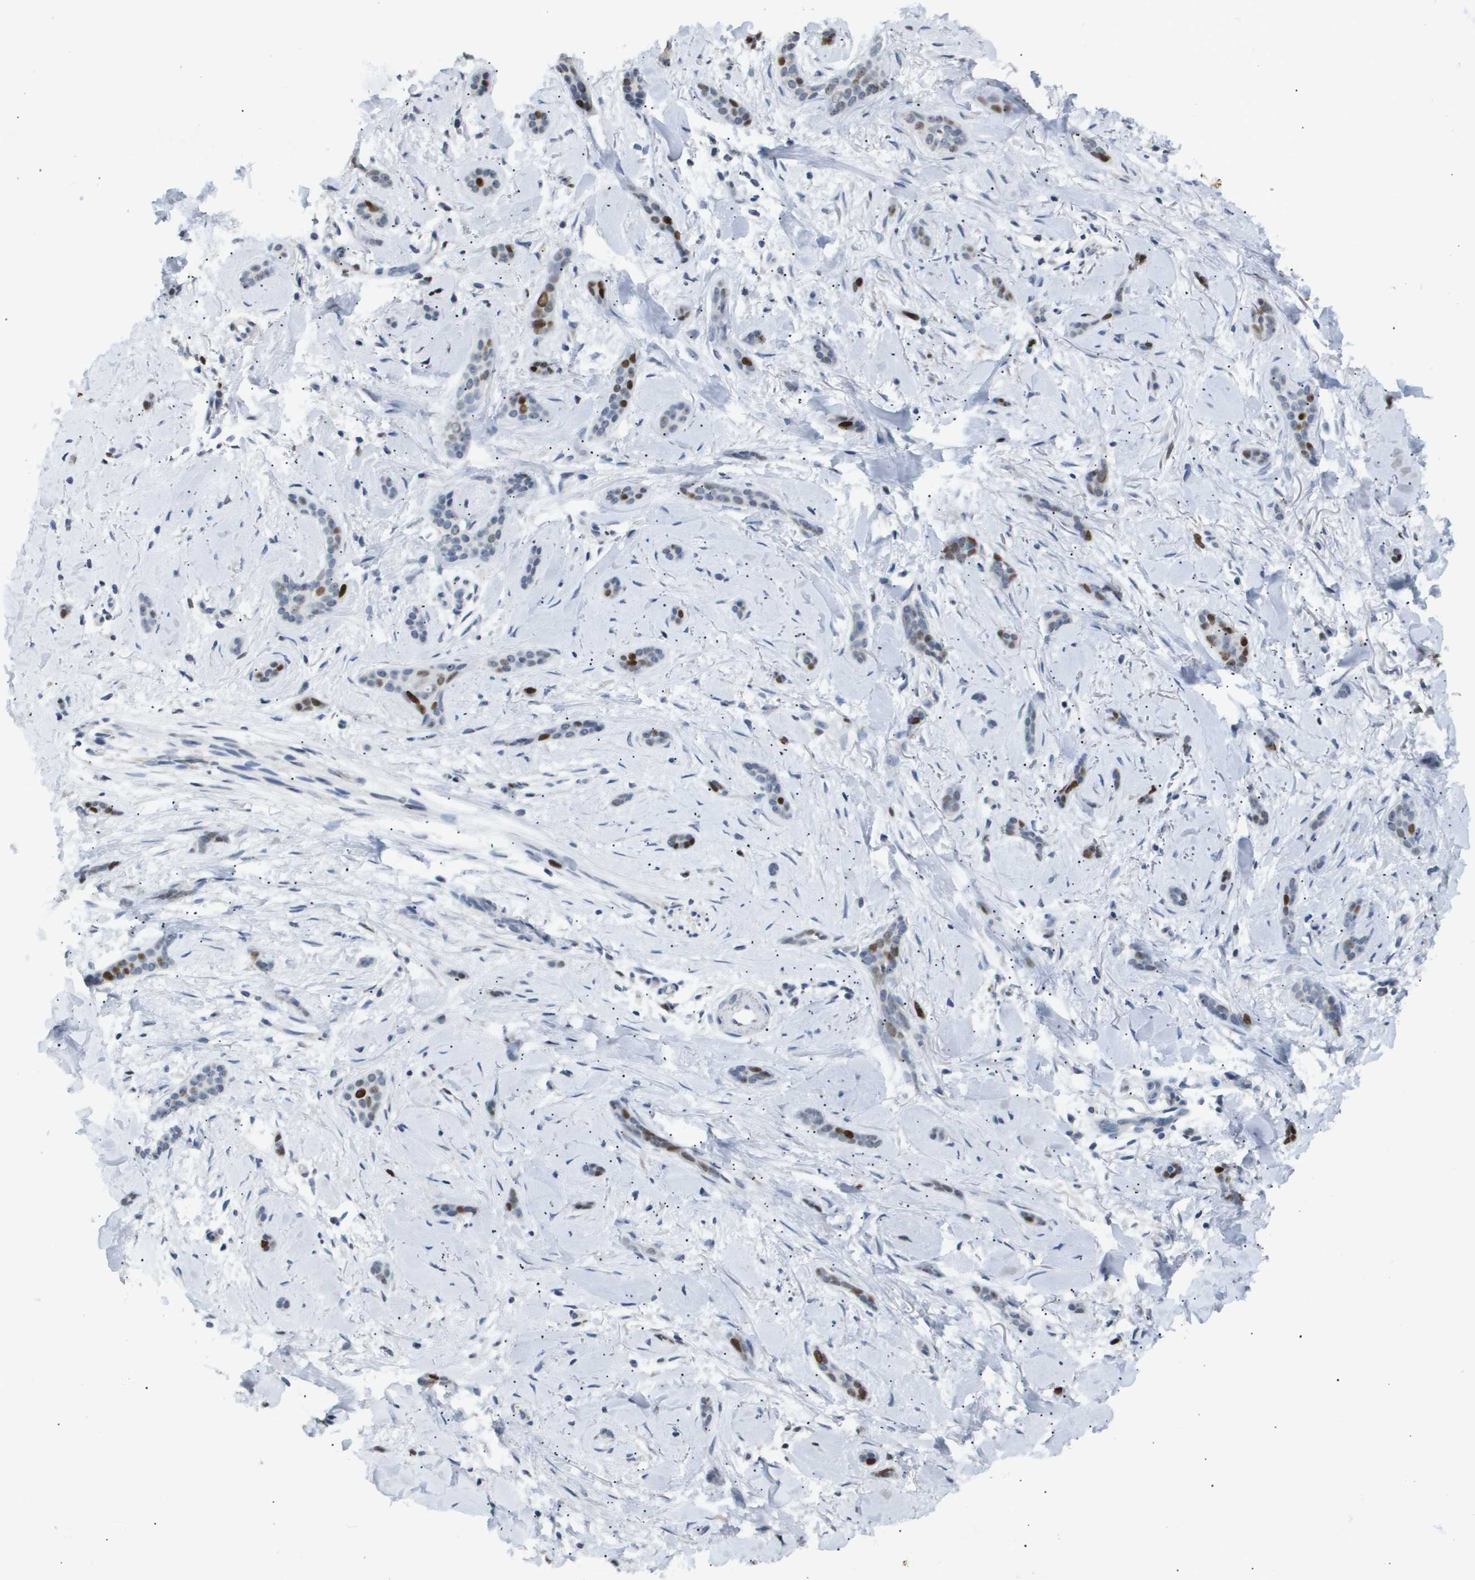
{"staining": {"intensity": "strong", "quantity": "<25%", "location": "nuclear"}, "tissue": "skin cancer", "cell_type": "Tumor cells", "image_type": "cancer", "snomed": [{"axis": "morphology", "description": "Basal cell carcinoma"}, {"axis": "morphology", "description": "Adnexal tumor, benign"}, {"axis": "topography", "description": "Skin"}], "caption": "Skin cancer (benign adnexal tumor) stained with a protein marker reveals strong staining in tumor cells.", "gene": "ANAPC2", "patient": {"sex": "female", "age": 42}}